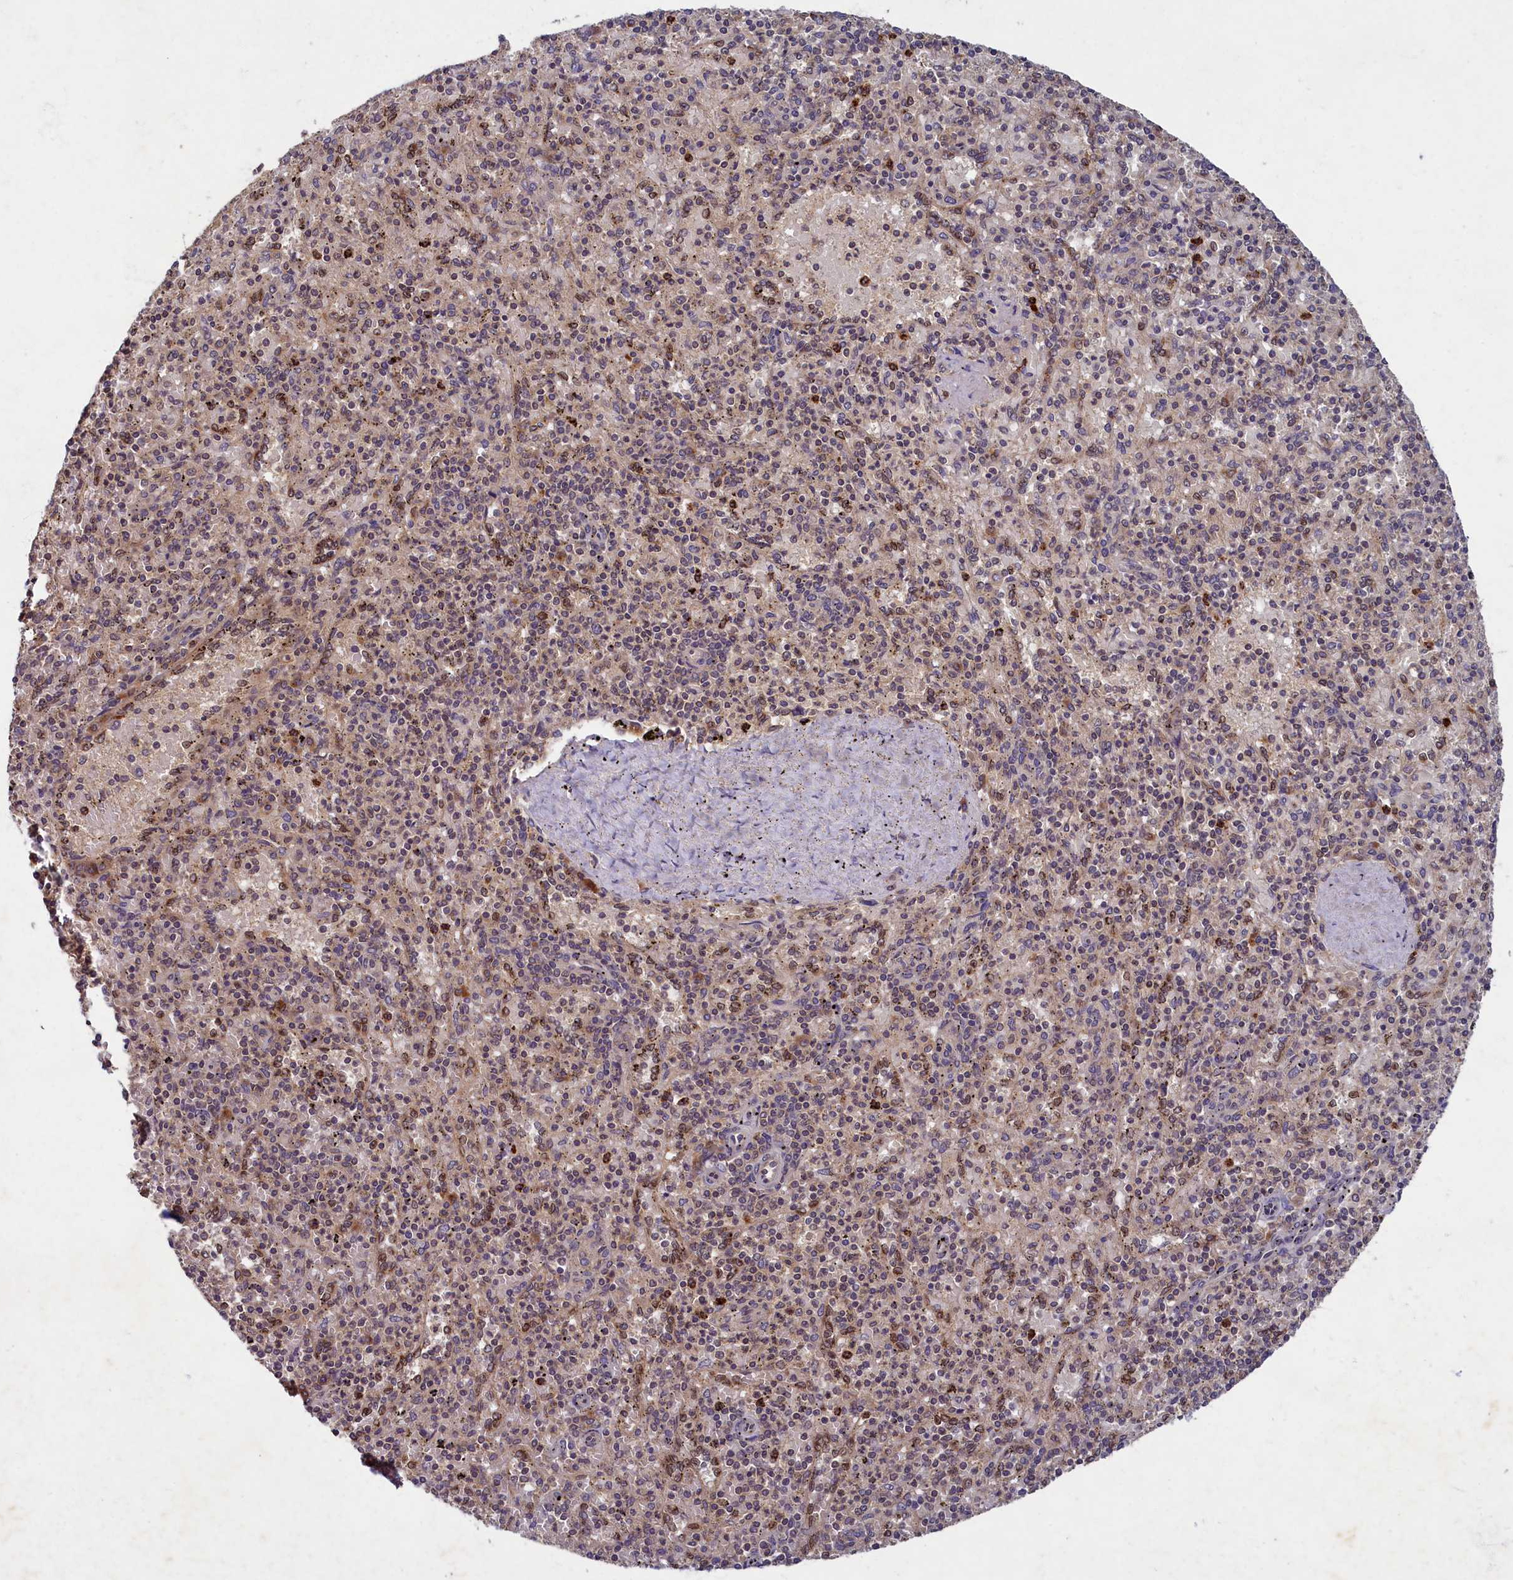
{"staining": {"intensity": "moderate", "quantity": "<25%", "location": "cytoplasmic/membranous"}, "tissue": "spleen", "cell_type": "Cells in red pulp", "image_type": "normal", "snomed": [{"axis": "morphology", "description": "Normal tissue, NOS"}, {"axis": "topography", "description": "Spleen"}], "caption": "Brown immunohistochemical staining in benign spleen reveals moderate cytoplasmic/membranous expression in approximately <25% of cells in red pulp.", "gene": "BICD1", "patient": {"sex": "male", "age": 82}}